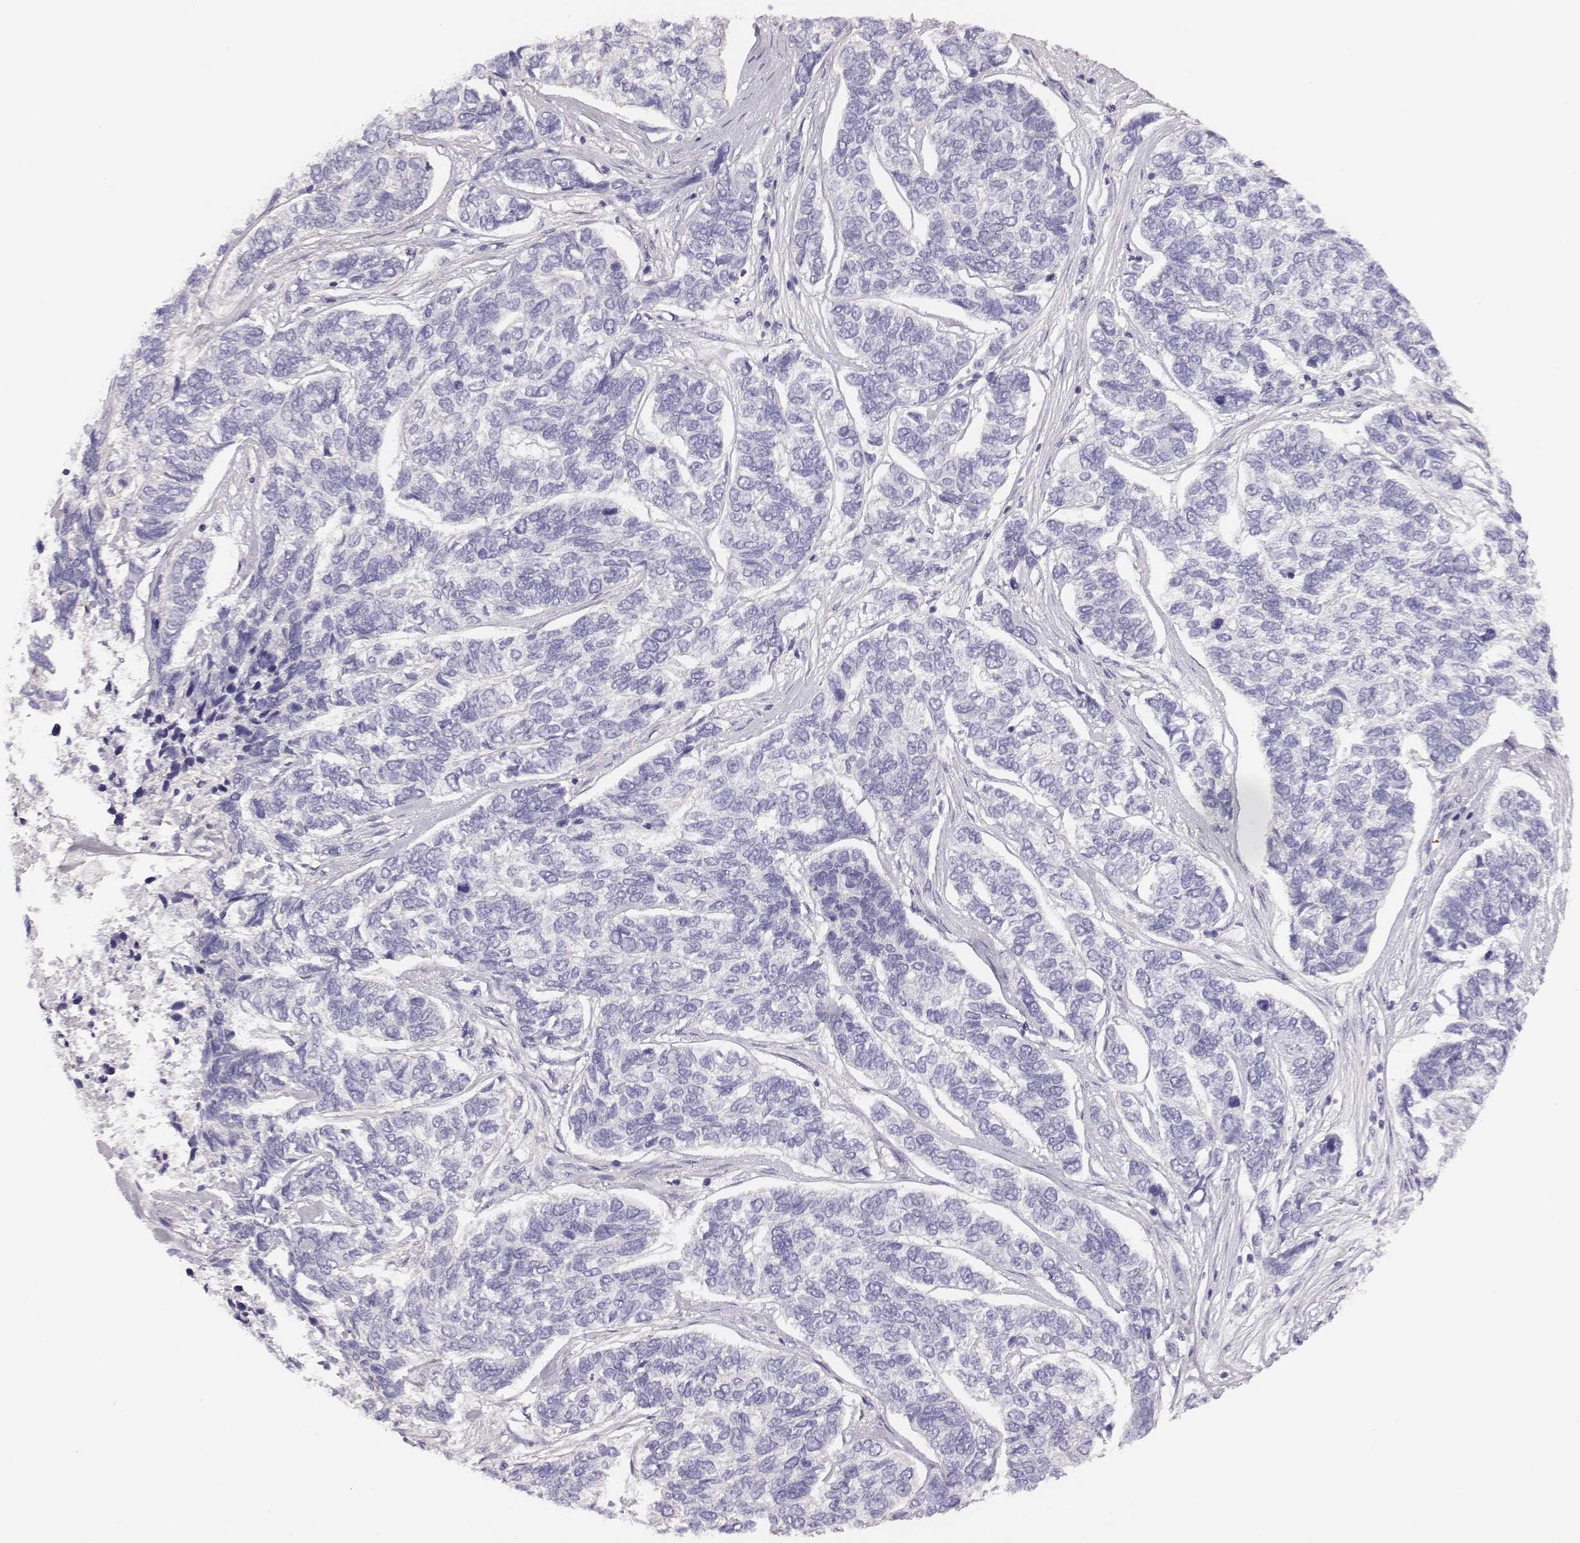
{"staining": {"intensity": "negative", "quantity": "none", "location": "none"}, "tissue": "skin cancer", "cell_type": "Tumor cells", "image_type": "cancer", "snomed": [{"axis": "morphology", "description": "Basal cell carcinoma"}, {"axis": "topography", "description": "Skin"}], "caption": "There is no significant positivity in tumor cells of skin cancer (basal cell carcinoma).", "gene": "ADAM7", "patient": {"sex": "female", "age": 65}}